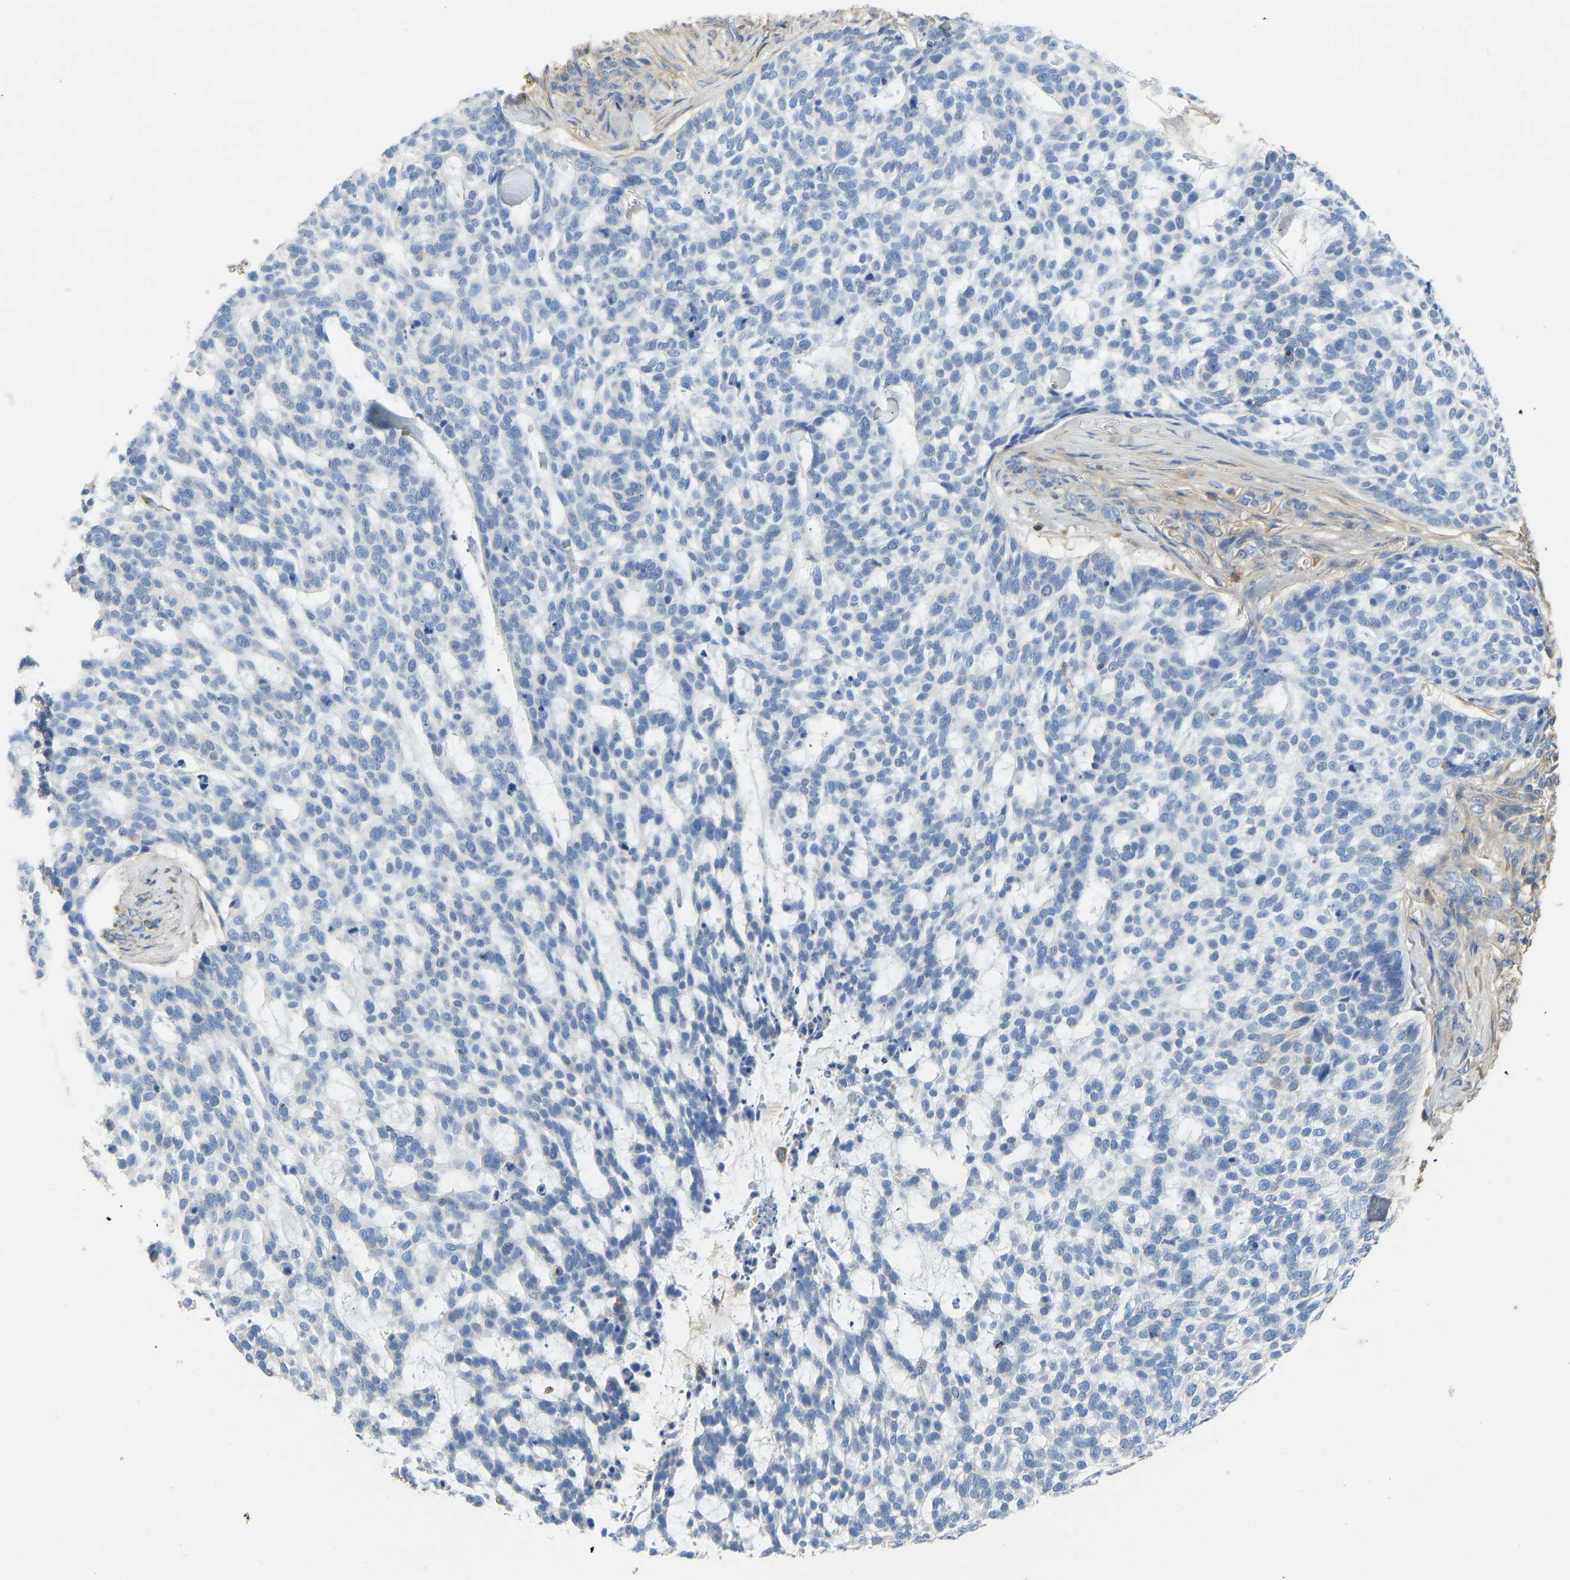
{"staining": {"intensity": "negative", "quantity": "none", "location": "none"}, "tissue": "skin cancer", "cell_type": "Tumor cells", "image_type": "cancer", "snomed": [{"axis": "morphology", "description": "Basal cell carcinoma"}, {"axis": "topography", "description": "Skin"}], "caption": "The image shows no significant positivity in tumor cells of skin basal cell carcinoma. (IHC, brightfield microscopy, high magnification).", "gene": "TECTA", "patient": {"sex": "female", "age": 64}}